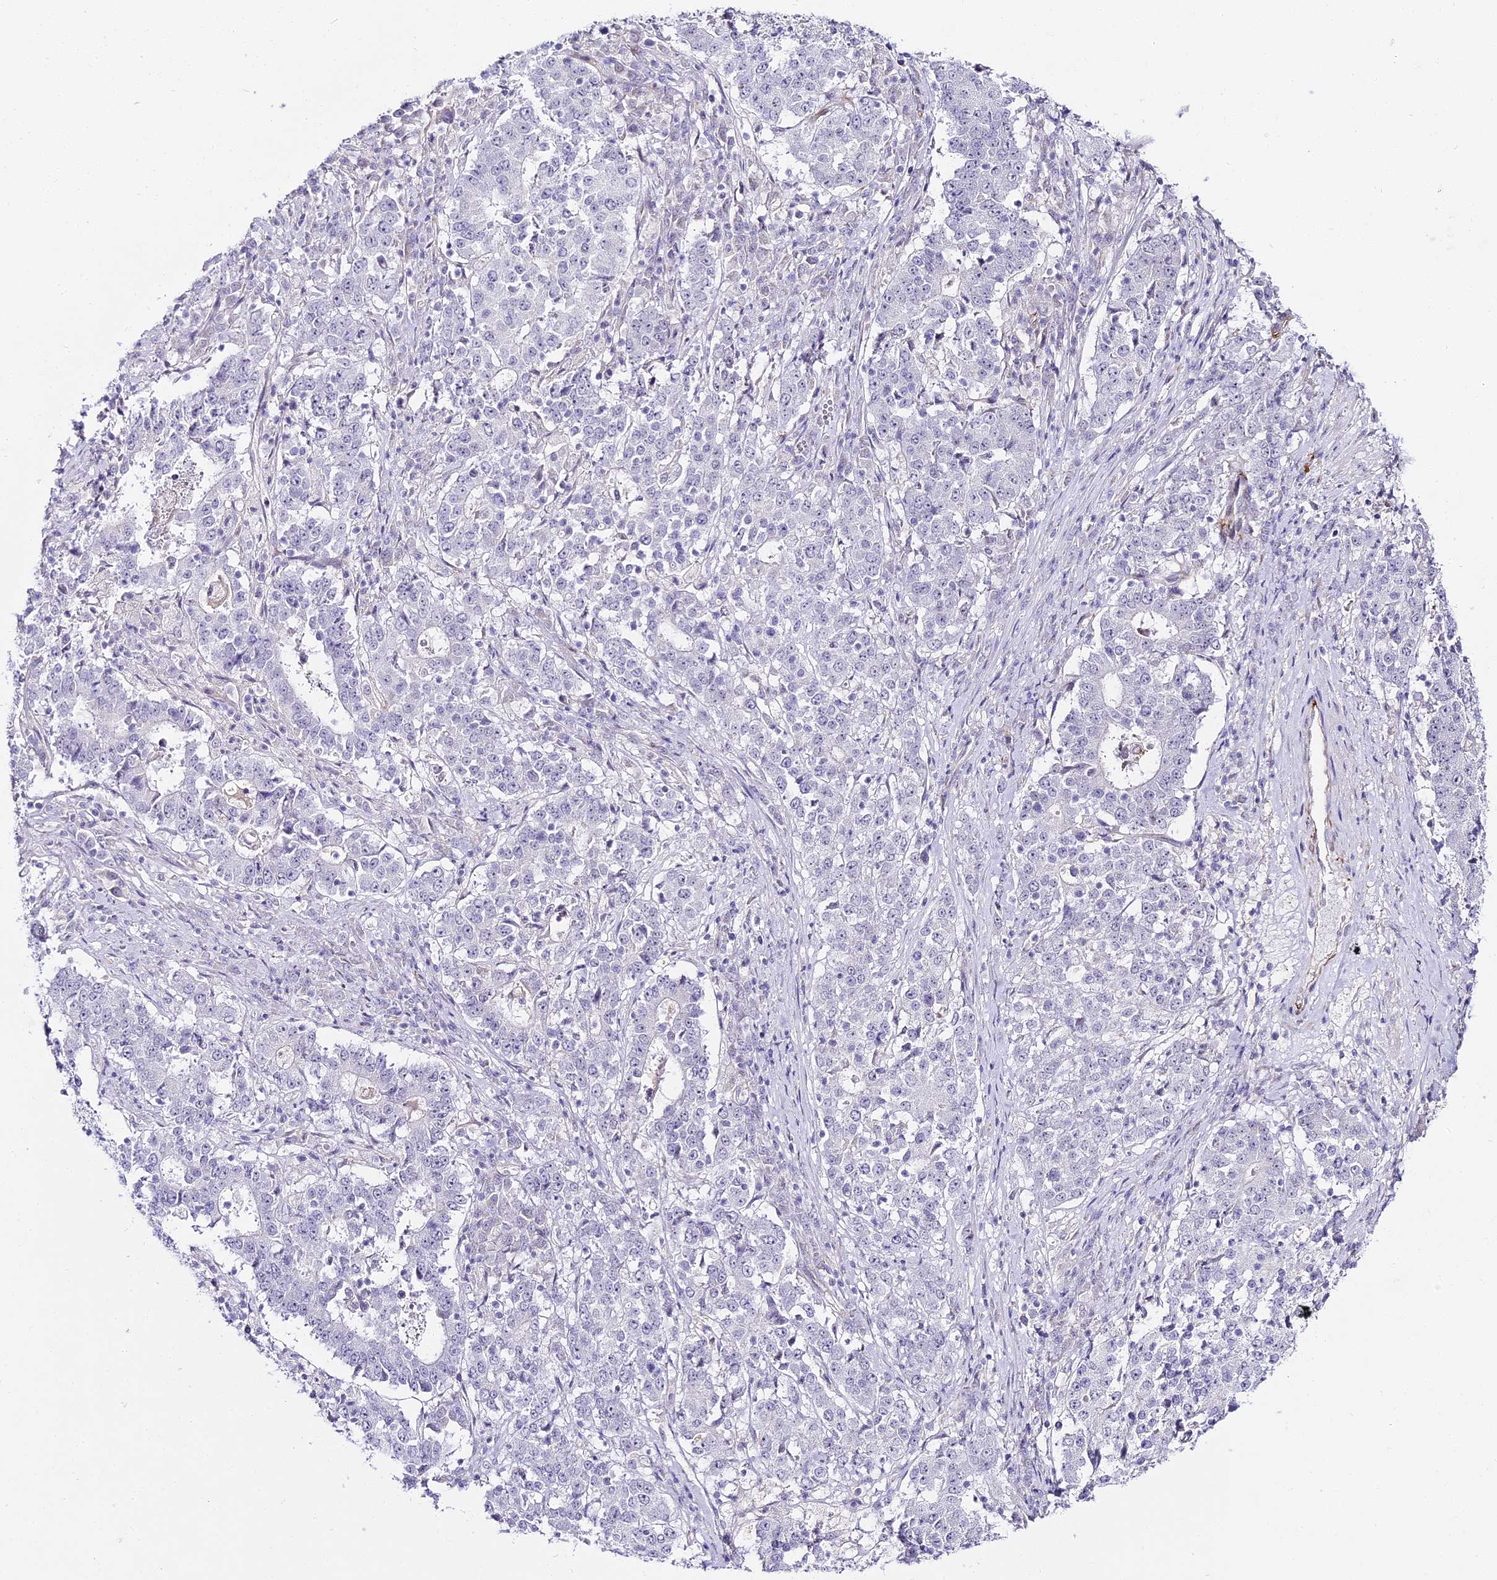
{"staining": {"intensity": "negative", "quantity": "none", "location": "none"}, "tissue": "stomach cancer", "cell_type": "Tumor cells", "image_type": "cancer", "snomed": [{"axis": "morphology", "description": "Adenocarcinoma, NOS"}, {"axis": "topography", "description": "Stomach"}], "caption": "IHC of stomach adenocarcinoma reveals no expression in tumor cells.", "gene": "ALPG", "patient": {"sex": "male", "age": 59}}